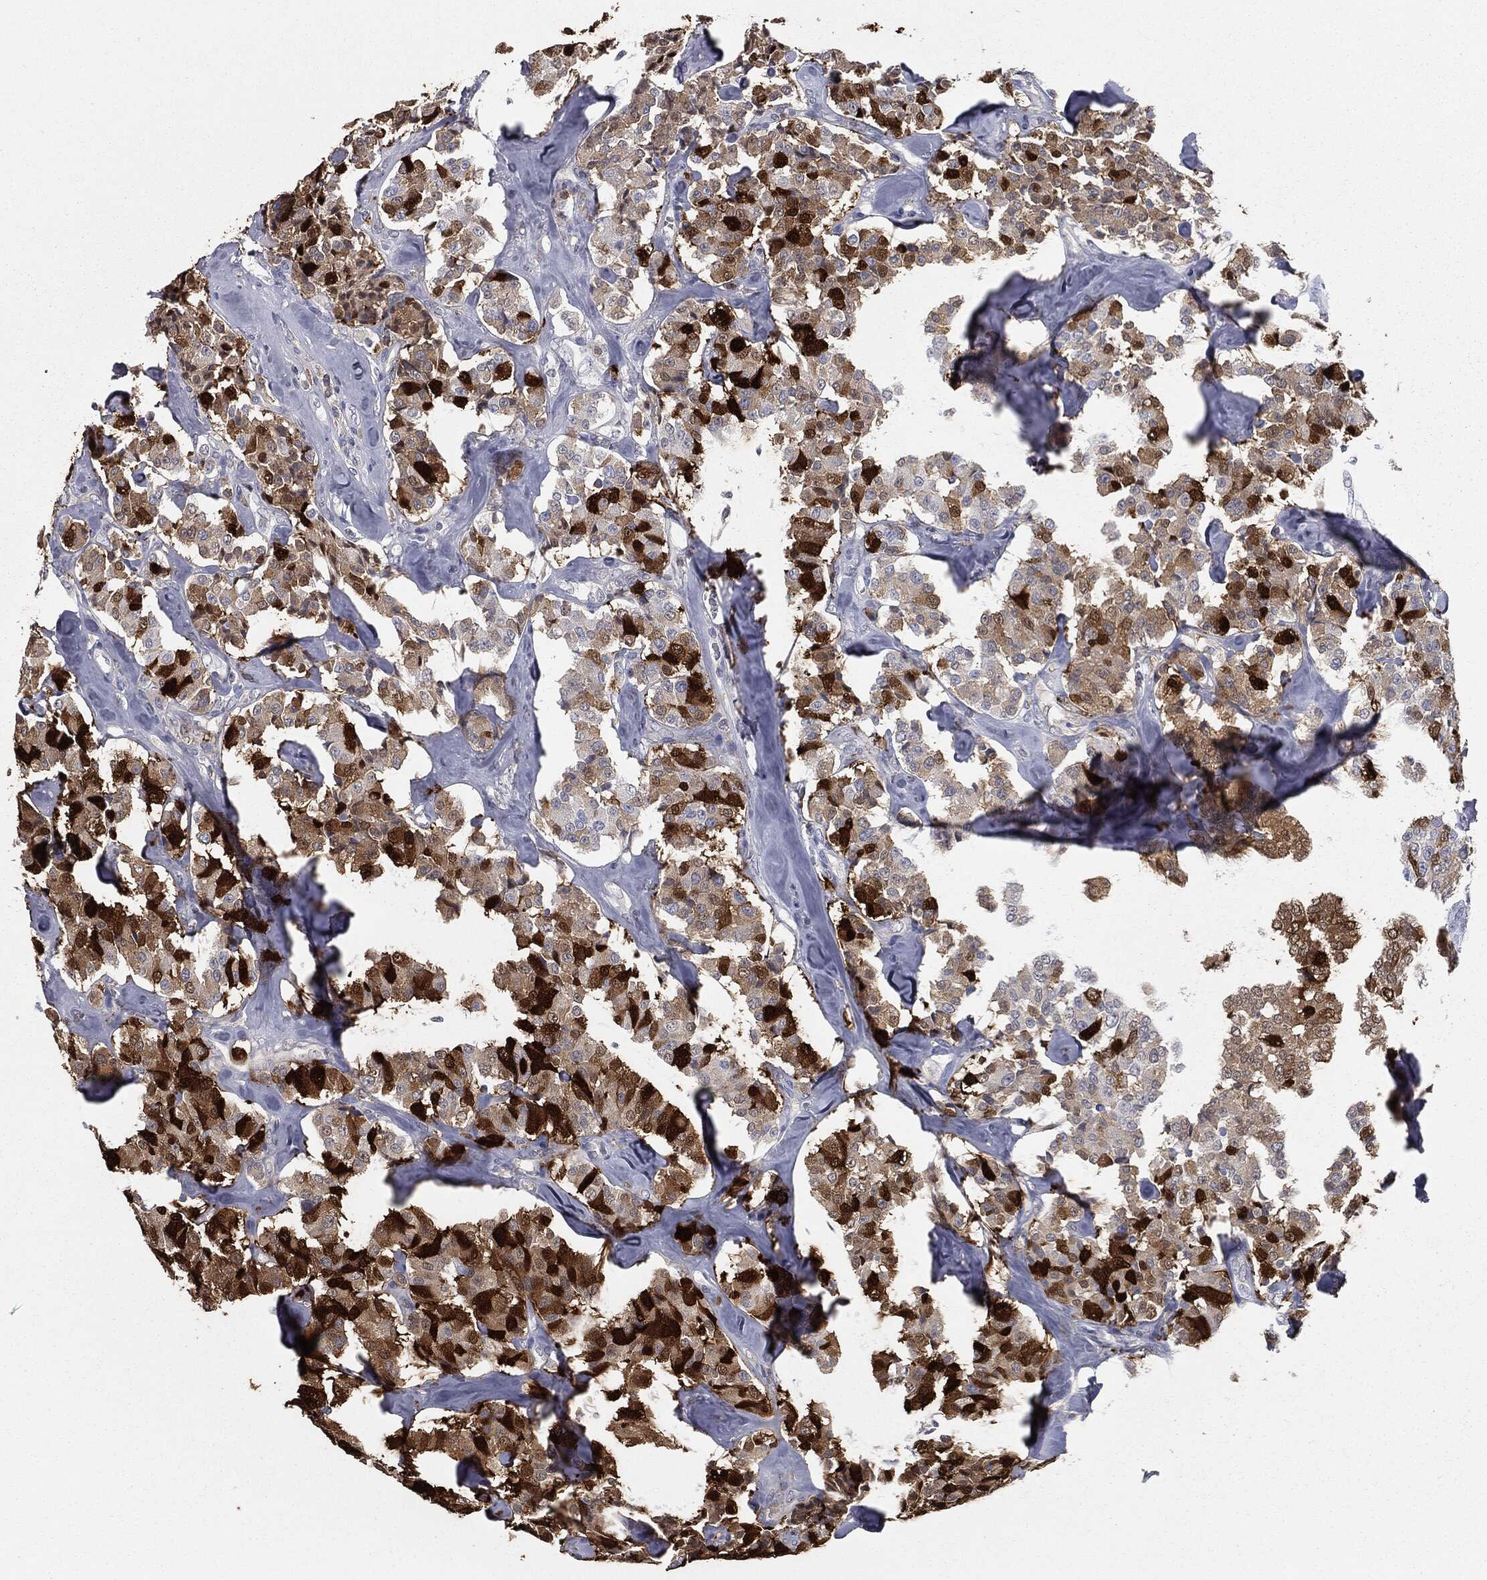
{"staining": {"intensity": "strong", "quantity": "25%-75%", "location": "cytoplasmic/membranous"}, "tissue": "carcinoid", "cell_type": "Tumor cells", "image_type": "cancer", "snomed": [{"axis": "morphology", "description": "Carcinoid, malignant, NOS"}, {"axis": "topography", "description": "Pancreas"}], "caption": "Carcinoid stained with DAB immunohistochemistry (IHC) demonstrates high levels of strong cytoplasmic/membranous positivity in about 25%-75% of tumor cells. The staining is performed using DAB (3,3'-diaminobenzidine) brown chromogen to label protein expression. The nuclei are counter-stained blue using hematoxylin.", "gene": "ALDOB", "patient": {"sex": "male", "age": 41}}